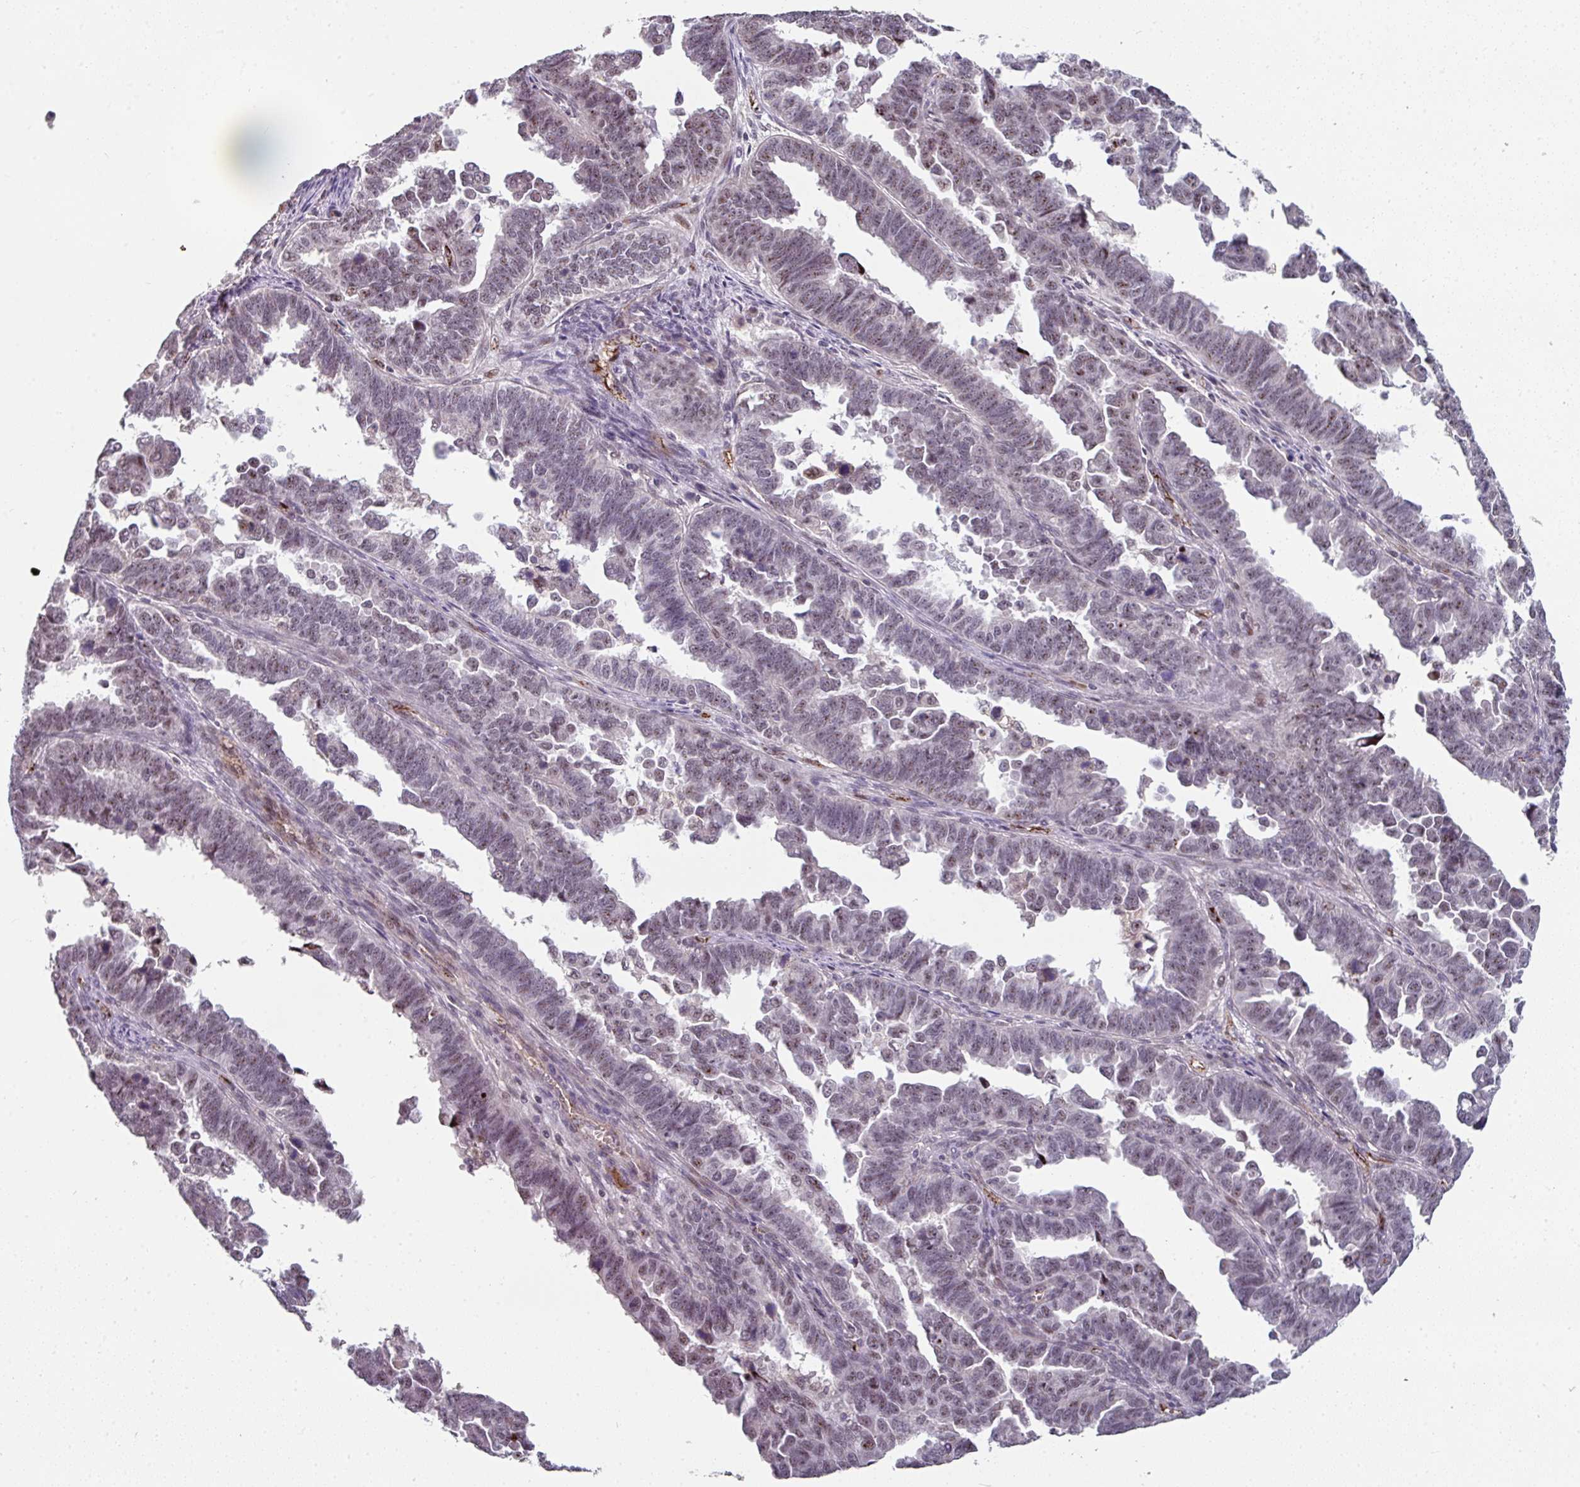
{"staining": {"intensity": "moderate", "quantity": "25%-75%", "location": "nuclear"}, "tissue": "endometrial cancer", "cell_type": "Tumor cells", "image_type": "cancer", "snomed": [{"axis": "morphology", "description": "Adenocarcinoma, NOS"}, {"axis": "topography", "description": "Endometrium"}], "caption": "High-magnification brightfield microscopy of adenocarcinoma (endometrial) stained with DAB (3,3'-diaminobenzidine) (brown) and counterstained with hematoxylin (blue). tumor cells exhibit moderate nuclear positivity is appreciated in approximately25%-75% of cells.", "gene": "SIDT2", "patient": {"sex": "female", "age": 75}}